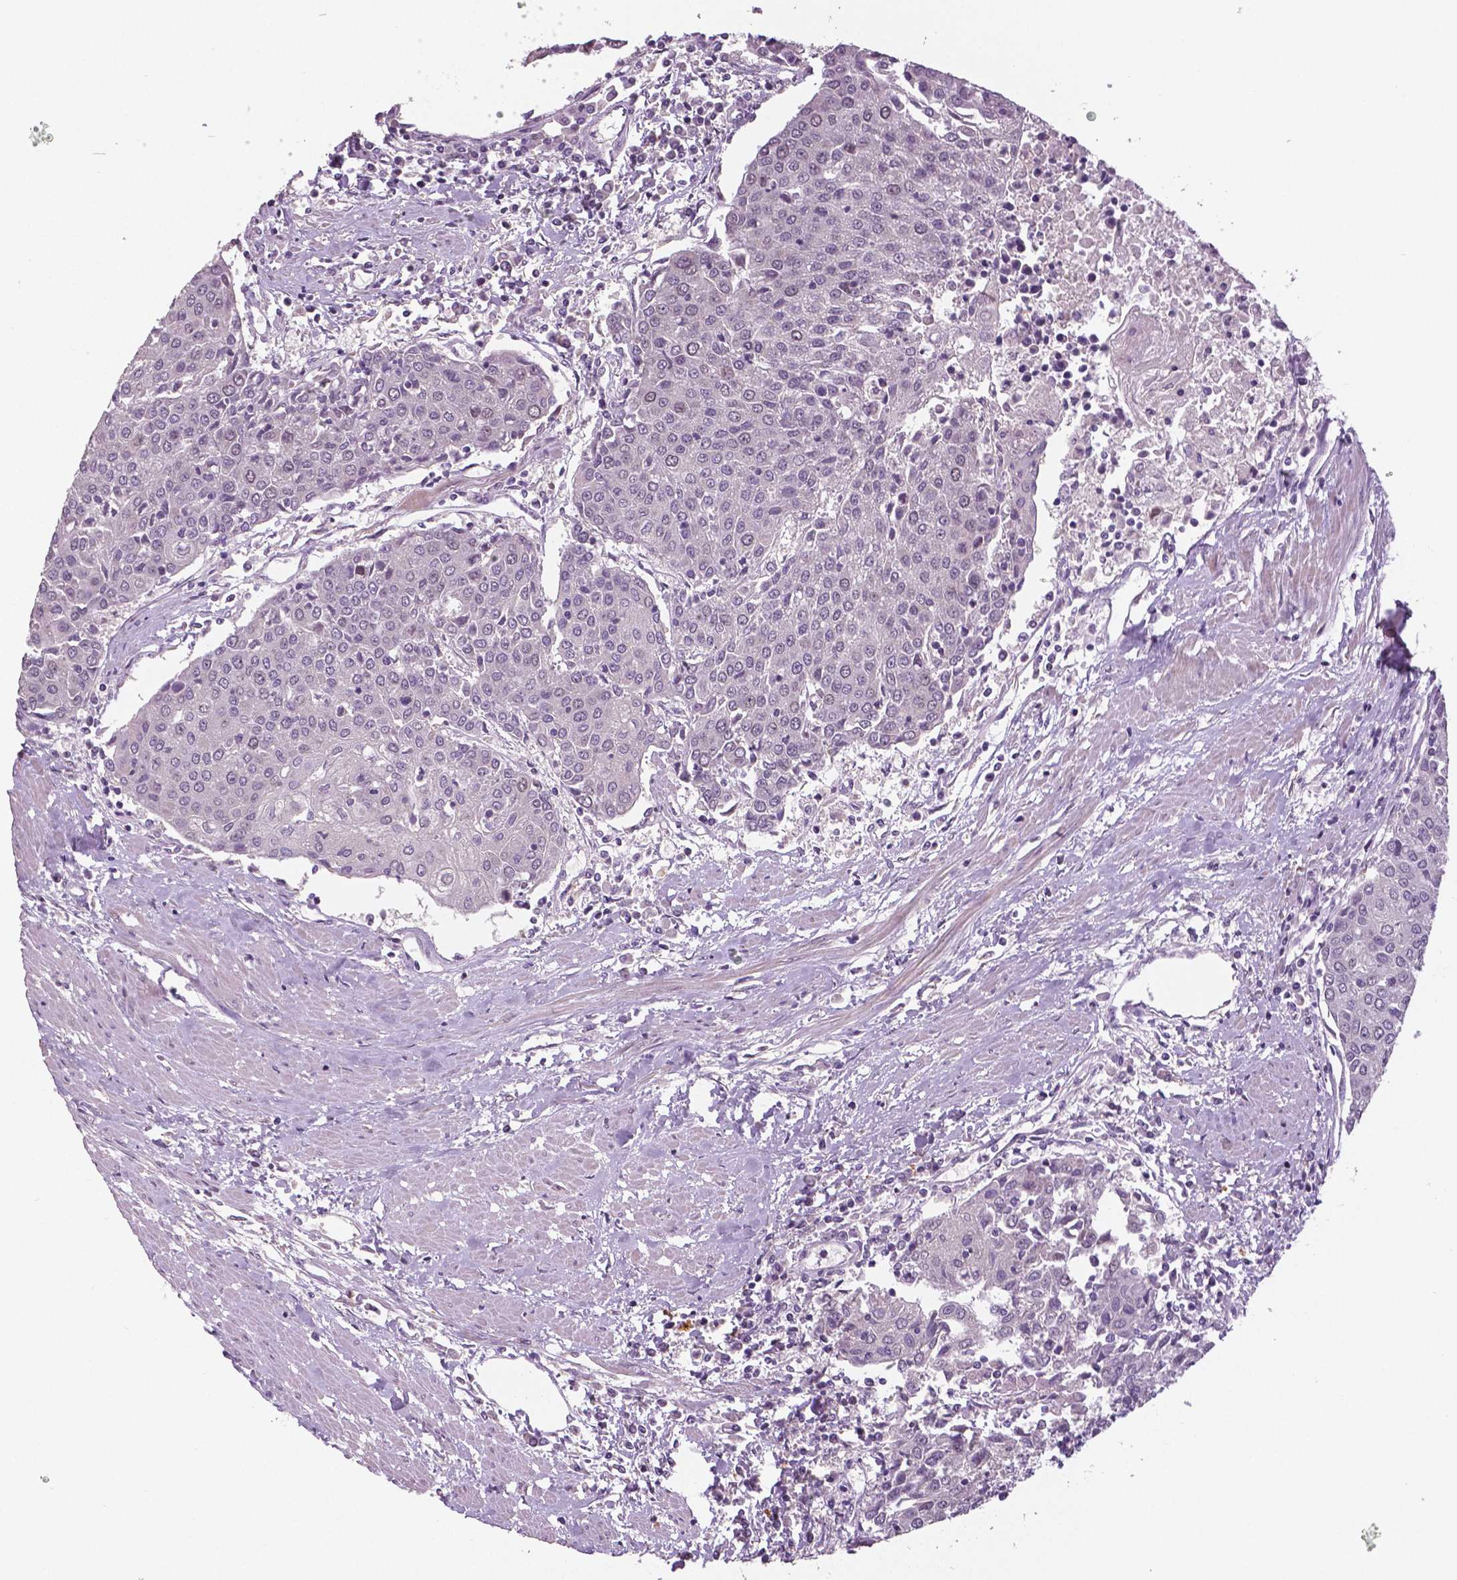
{"staining": {"intensity": "negative", "quantity": "none", "location": "none"}, "tissue": "urothelial cancer", "cell_type": "Tumor cells", "image_type": "cancer", "snomed": [{"axis": "morphology", "description": "Urothelial carcinoma, High grade"}, {"axis": "topography", "description": "Urinary bladder"}], "caption": "A high-resolution image shows IHC staining of urothelial carcinoma (high-grade), which displays no significant positivity in tumor cells.", "gene": "MKI67", "patient": {"sex": "female", "age": 85}}